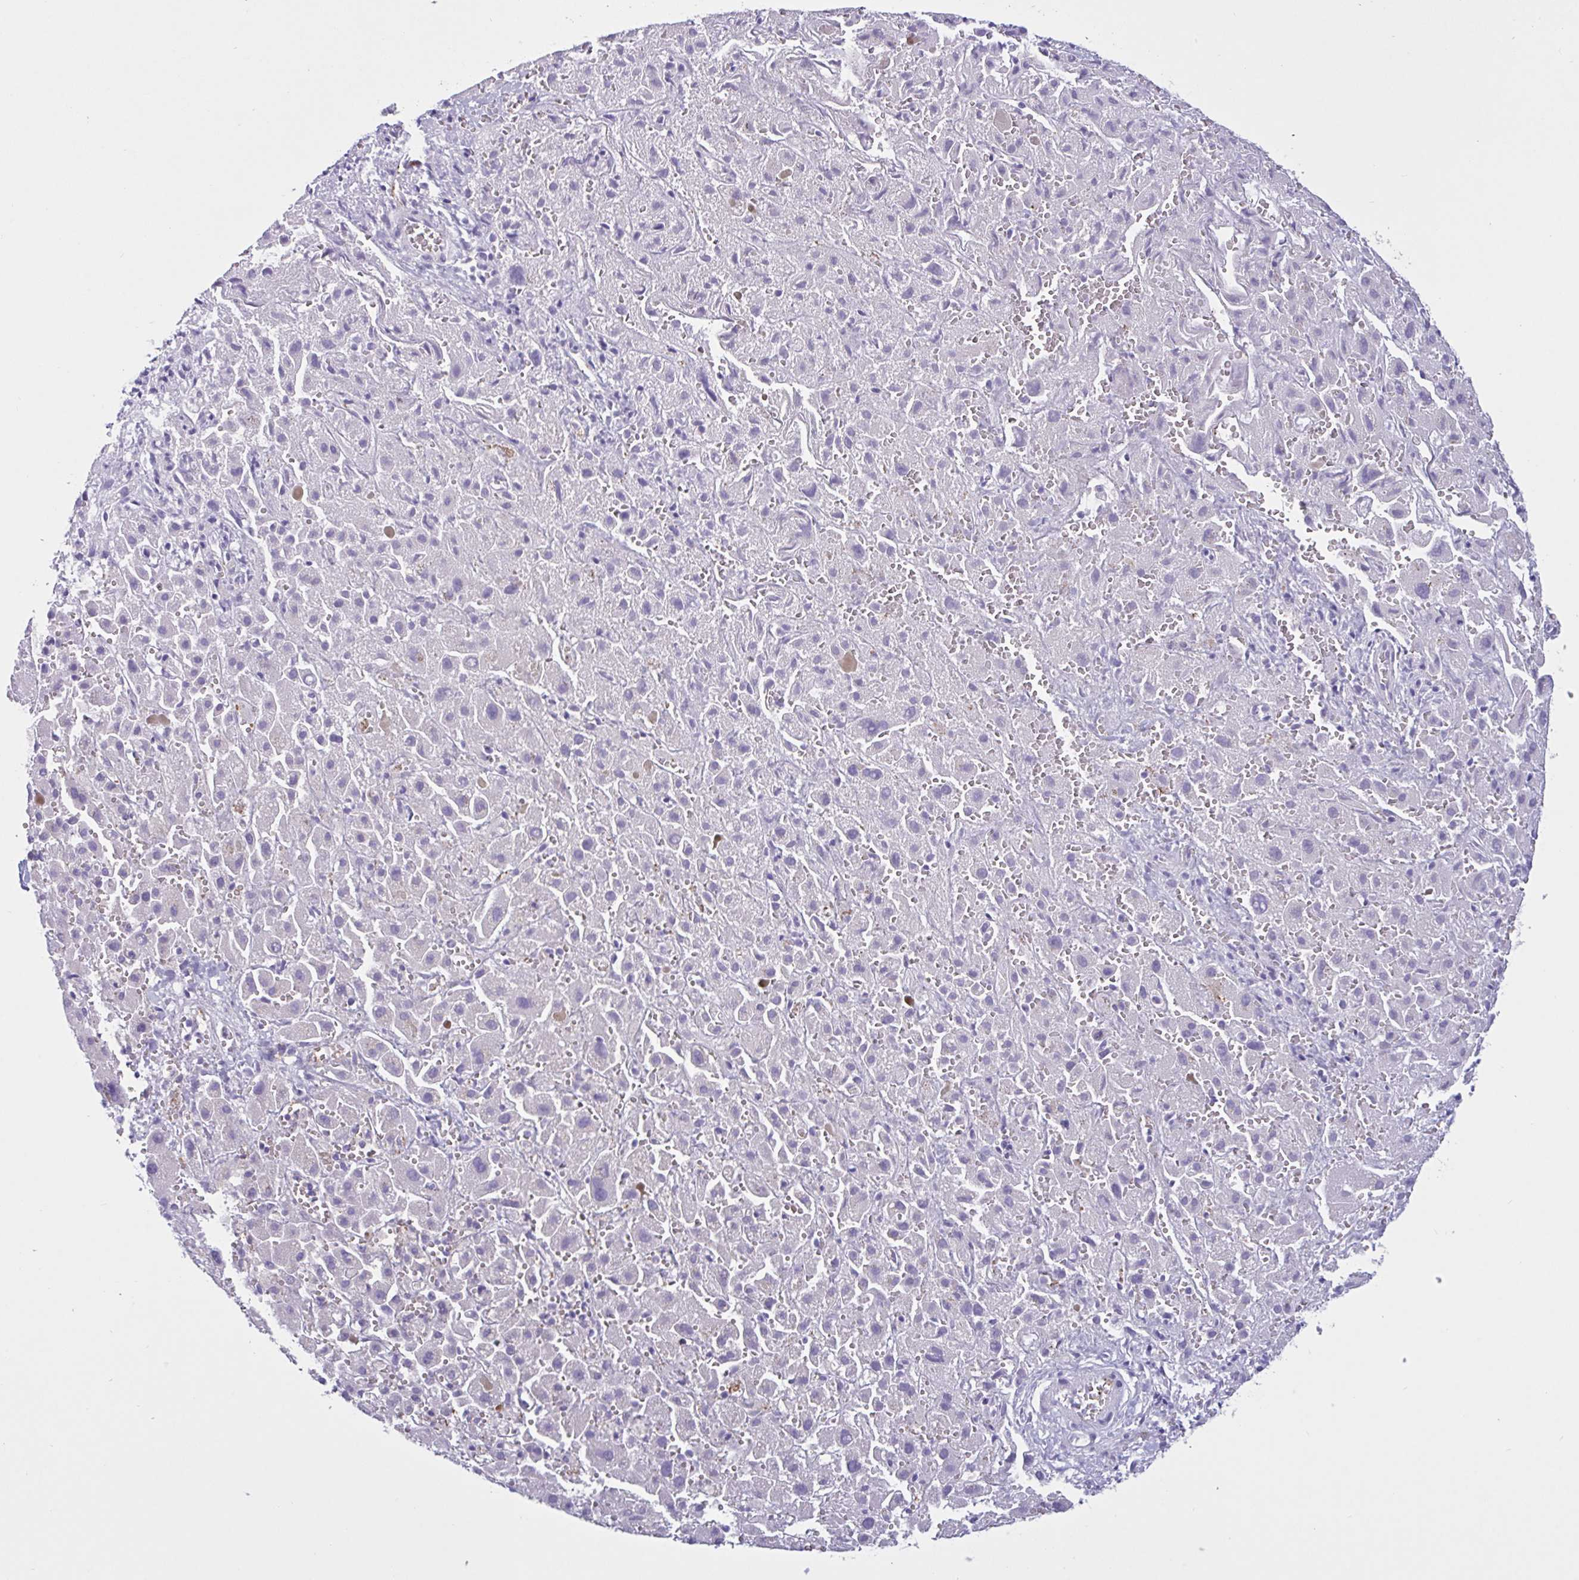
{"staining": {"intensity": "negative", "quantity": "none", "location": "none"}, "tissue": "liver cancer", "cell_type": "Tumor cells", "image_type": "cancer", "snomed": [{"axis": "morphology", "description": "Cholangiocarcinoma"}, {"axis": "topography", "description": "Liver"}], "caption": "This histopathology image is of cholangiocarcinoma (liver) stained with IHC to label a protein in brown with the nuclei are counter-stained blue. There is no expression in tumor cells.", "gene": "RPL22L1", "patient": {"sex": "female", "age": 52}}